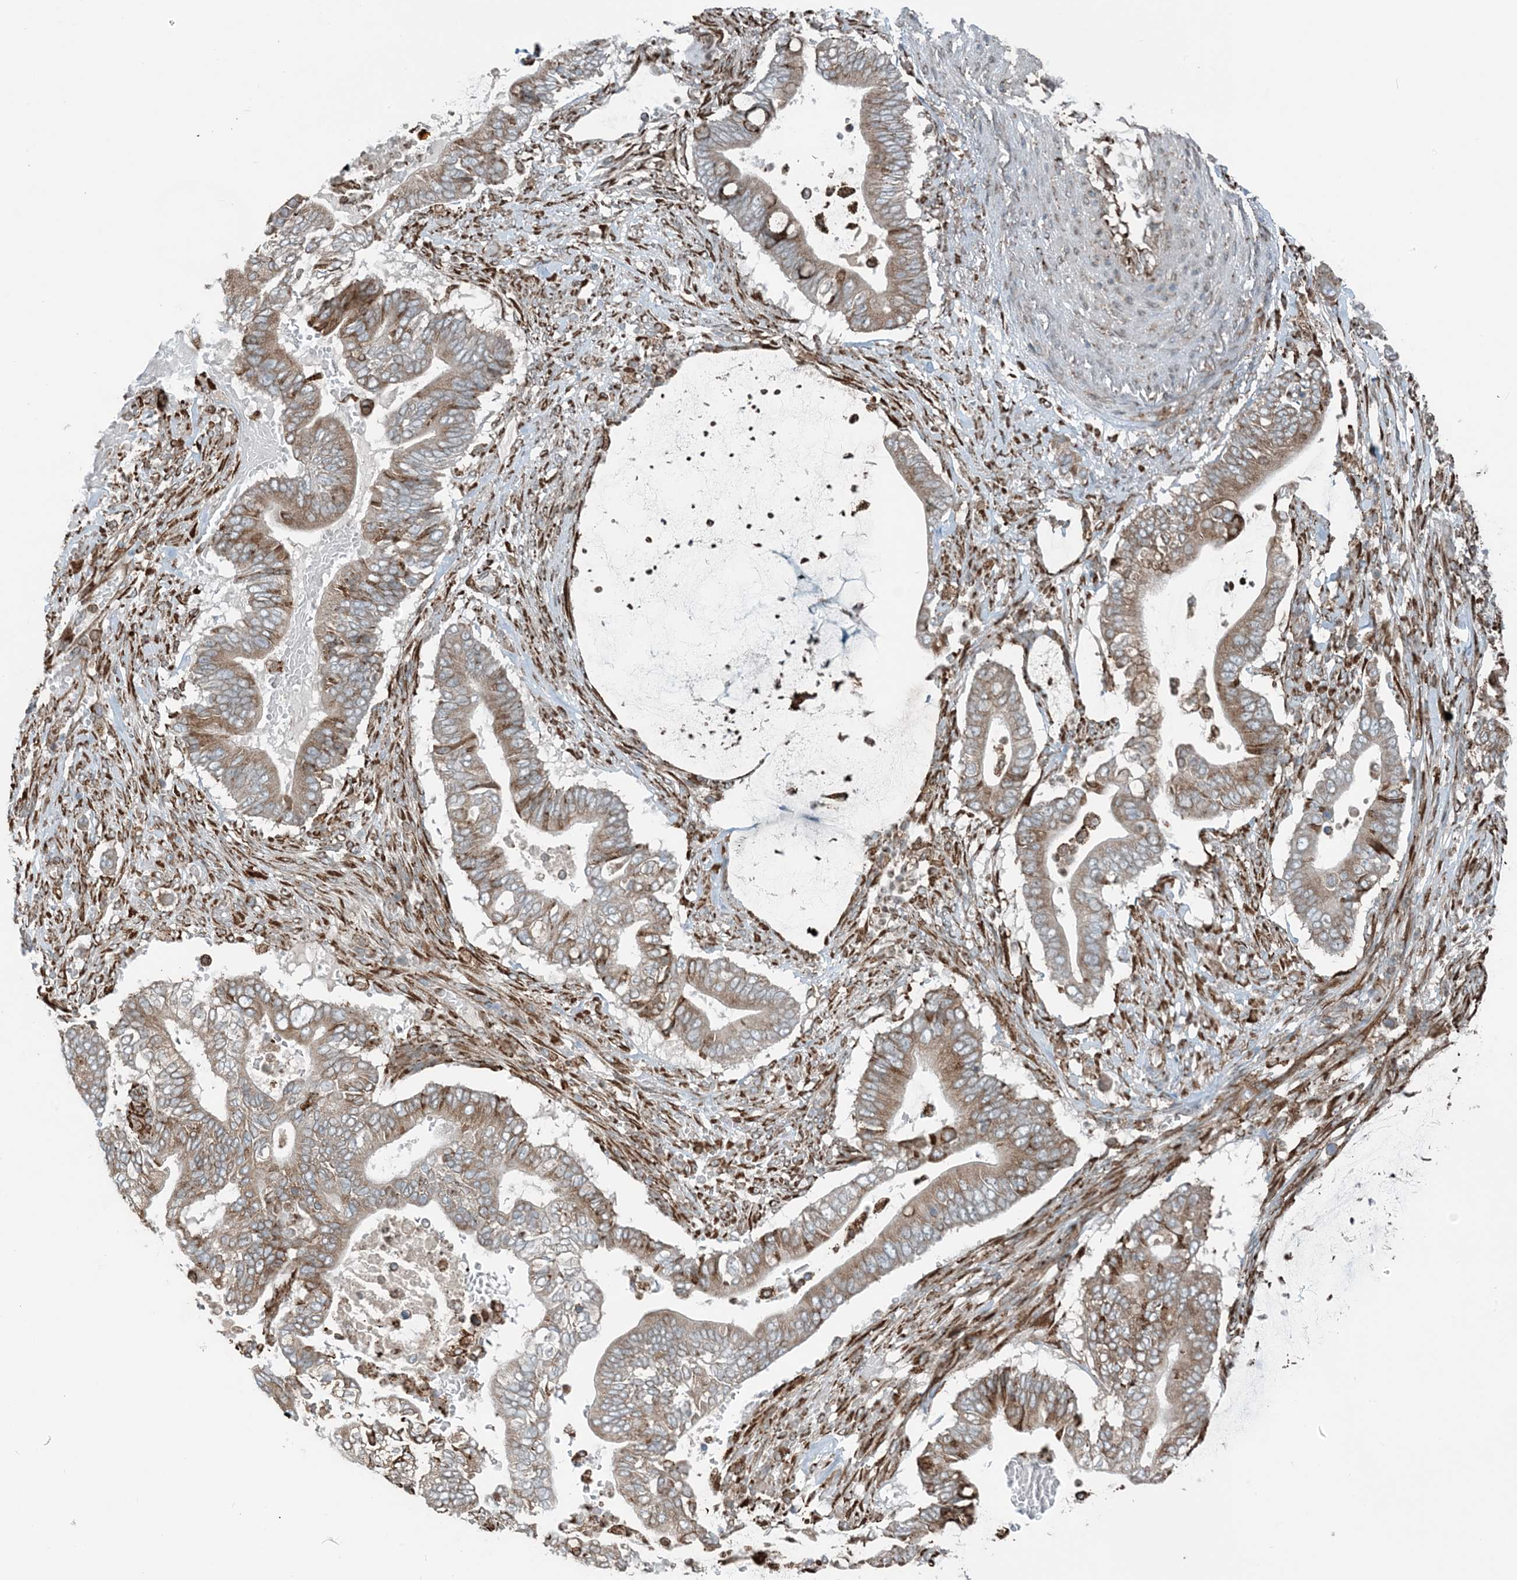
{"staining": {"intensity": "weak", "quantity": "25%-75%", "location": "cytoplasmic/membranous"}, "tissue": "pancreatic cancer", "cell_type": "Tumor cells", "image_type": "cancer", "snomed": [{"axis": "morphology", "description": "Adenocarcinoma, NOS"}, {"axis": "topography", "description": "Pancreas"}], "caption": "Tumor cells show weak cytoplasmic/membranous positivity in about 25%-75% of cells in pancreatic adenocarcinoma. Immunohistochemistry (ihc) stains the protein of interest in brown and the nuclei are stained blue.", "gene": "CERKL", "patient": {"sex": "male", "age": 68}}